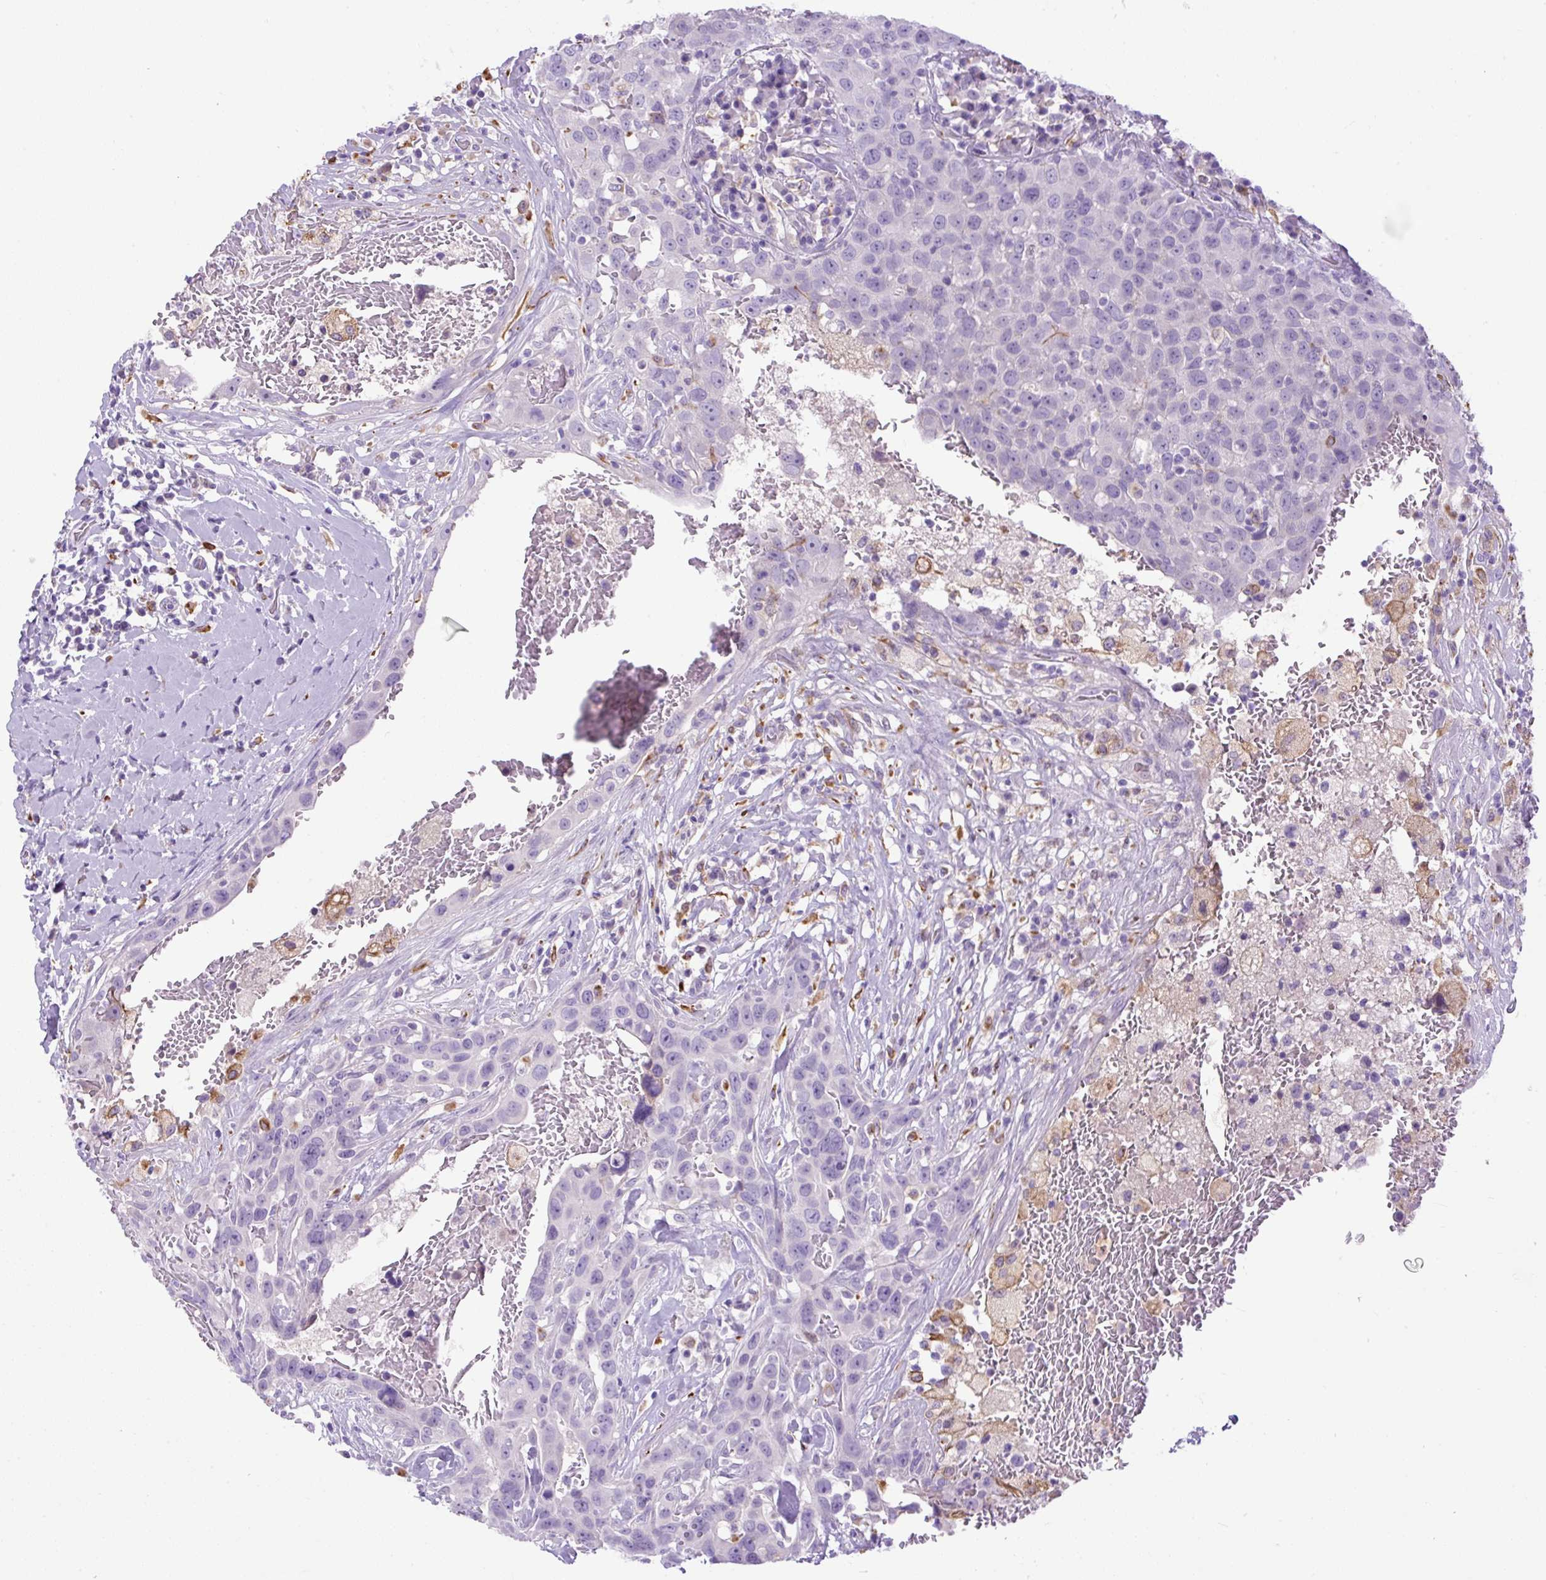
{"staining": {"intensity": "negative", "quantity": "none", "location": "none"}, "tissue": "breast cancer", "cell_type": "Tumor cells", "image_type": "cancer", "snomed": [{"axis": "morphology", "description": "Duct carcinoma"}, {"axis": "topography", "description": "Breast"}], "caption": "Breast cancer was stained to show a protein in brown. There is no significant positivity in tumor cells. (DAB immunohistochemistry with hematoxylin counter stain).", "gene": "SPTBN5", "patient": {"sex": "female", "age": 27}}